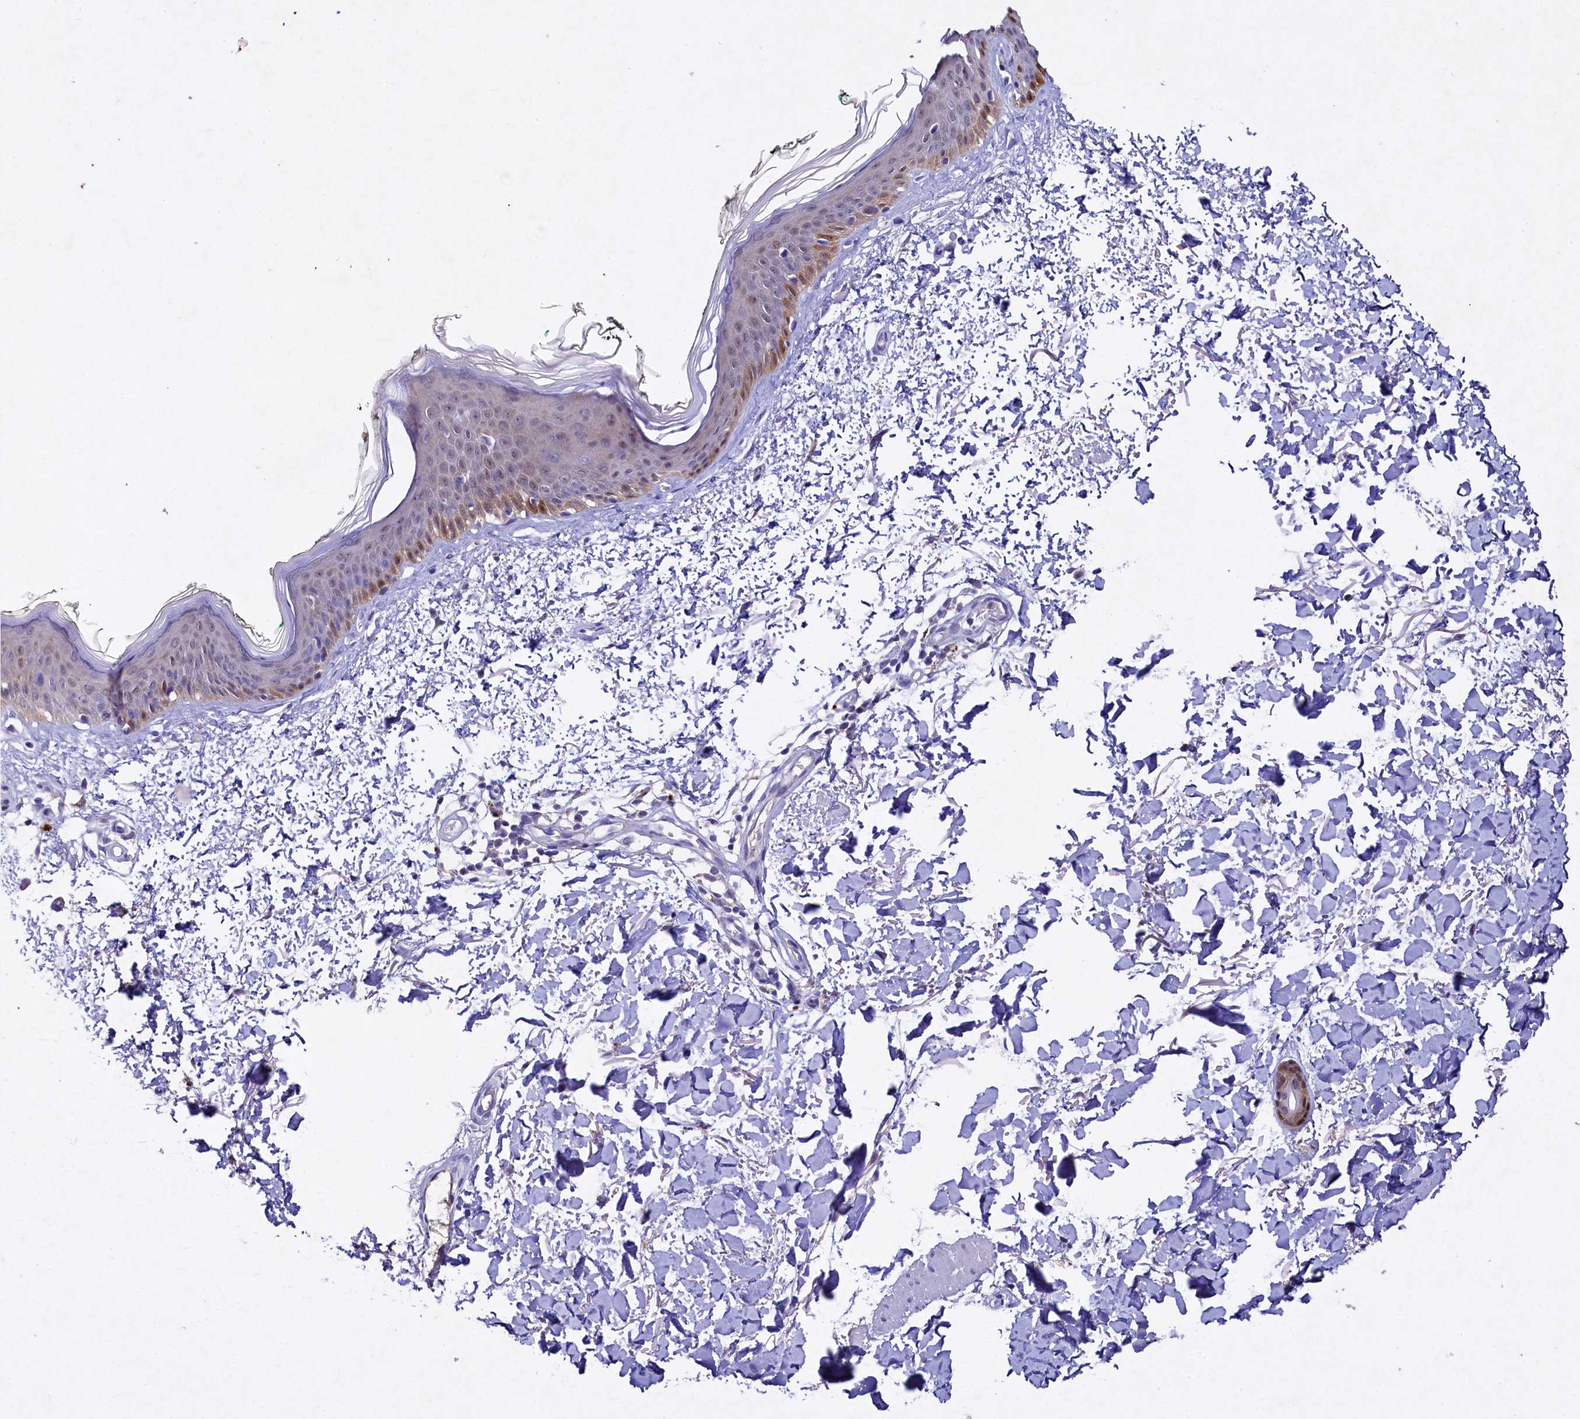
{"staining": {"intensity": "negative", "quantity": "none", "location": "none"}, "tissue": "skin", "cell_type": "Fibroblasts", "image_type": "normal", "snomed": [{"axis": "morphology", "description": "Normal tissue, NOS"}, {"axis": "topography", "description": "Skin"}], "caption": "Immunohistochemistry (IHC) of normal human skin reveals no staining in fibroblasts. Brightfield microscopy of immunohistochemistry stained with DAB (3,3'-diaminobenzidine) (brown) and hematoxylin (blue), captured at high magnification.", "gene": "TGDS", "patient": {"sex": "male", "age": 62}}